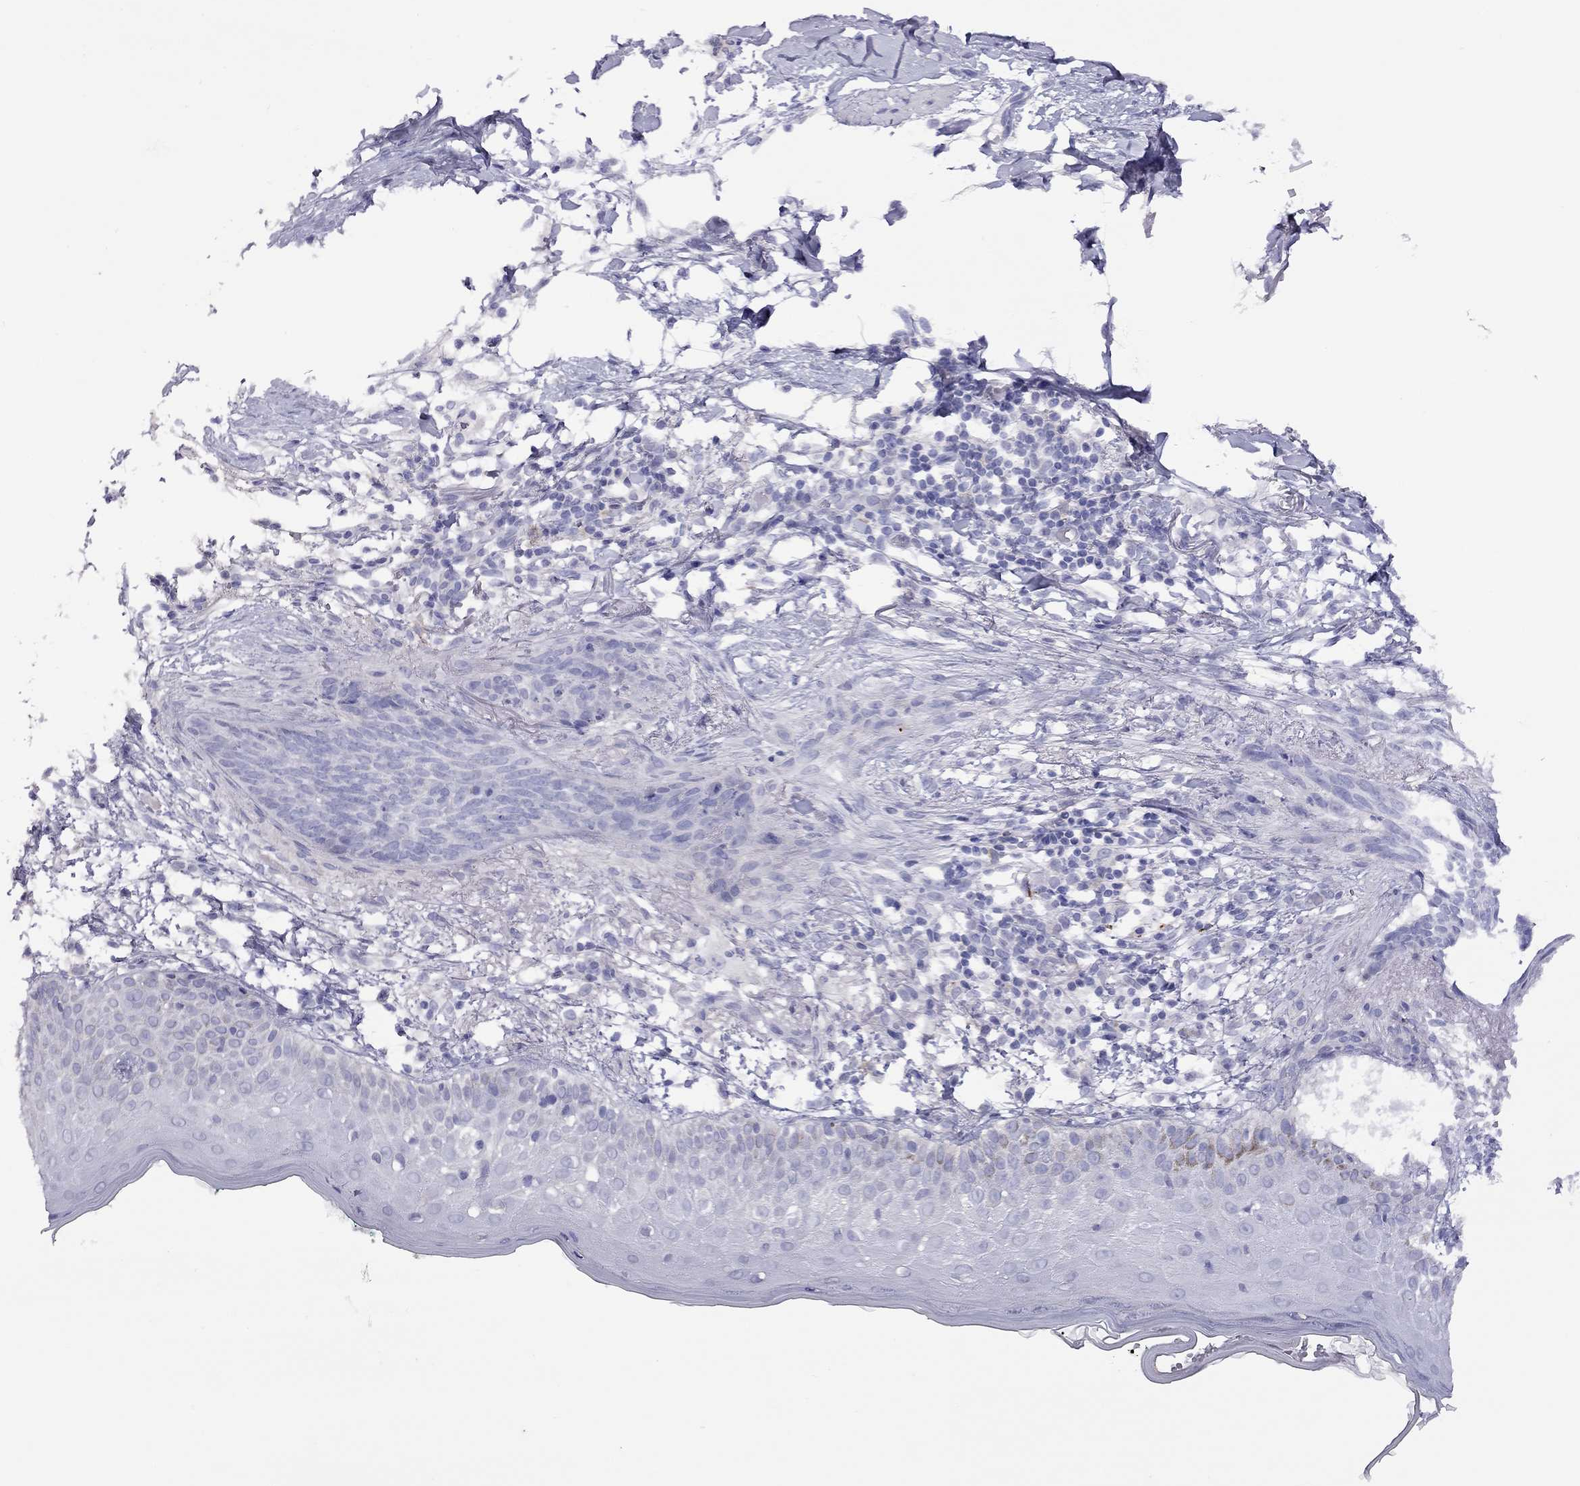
{"staining": {"intensity": "negative", "quantity": "none", "location": "none"}, "tissue": "skin cancer", "cell_type": "Tumor cells", "image_type": "cancer", "snomed": [{"axis": "morphology", "description": "Normal tissue, NOS"}, {"axis": "morphology", "description": "Basal cell carcinoma"}, {"axis": "topography", "description": "Skin"}], "caption": "The immunohistochemistry histopathology image has no significant staining in tumor cells of skin cancer tissue. (Brightfield microscopy of DAB immunohistochemistry (IHC) at high magnification).", "gene": "CPNE4", "patient": {"sex": "male", "age": 84}}